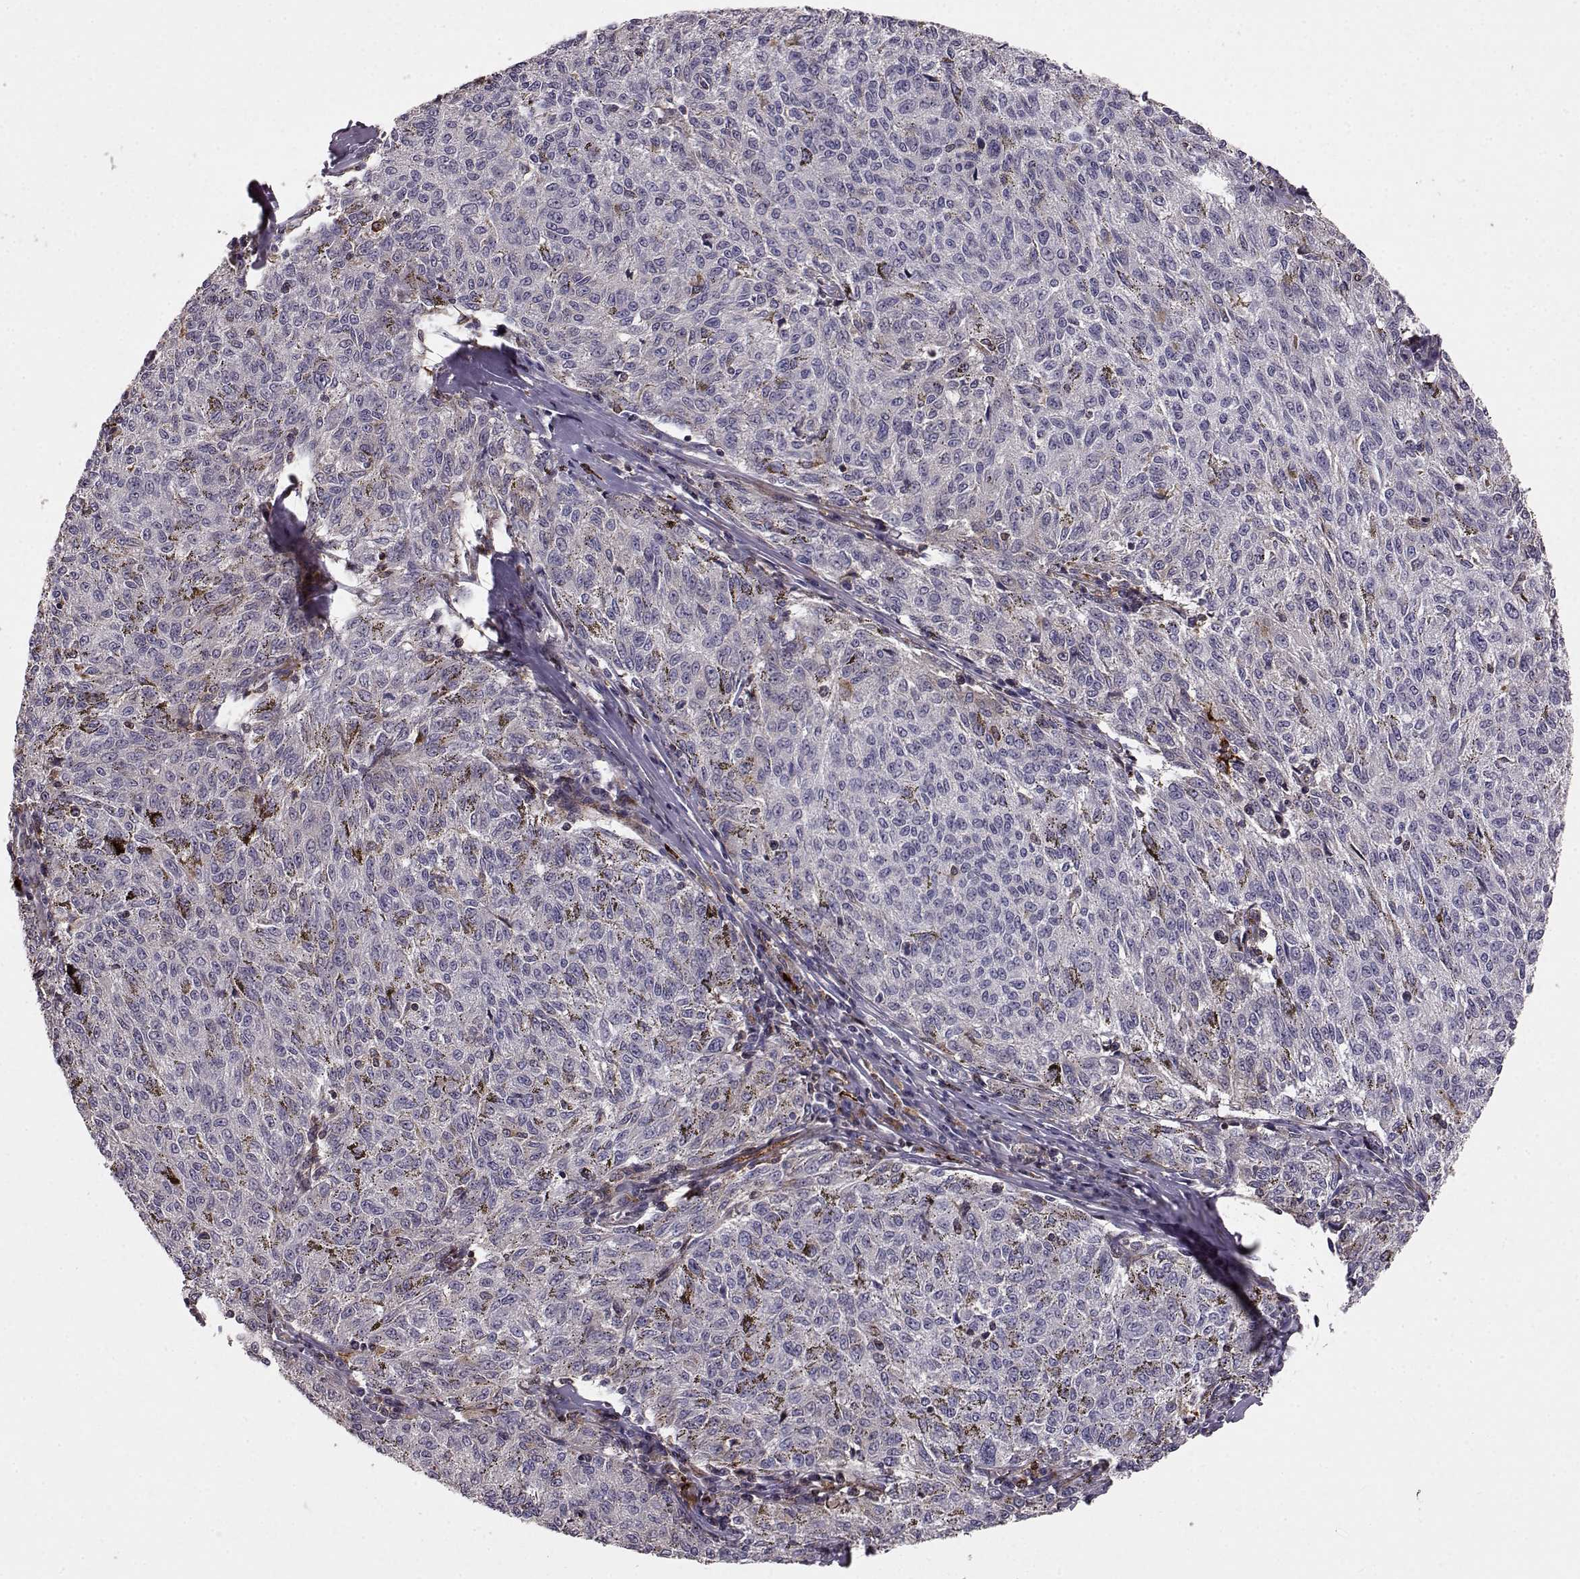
{"staining": {"intensity": "negative", "quantity": "none", "location": "none"}, "tissue": "melanoma", "cell_type": "Tumor cells", "image_type": "cancer", "snomed": [{"axis": "morphology", "description": "Malignant melanoma, NOS"}, {"axis": "topography", "description": "Skin"}], "caption": "Malignant melanoma was stained to show a protein in brown. There is no significant positivity in tumor cells. (DAB (3,3'-diaminobenzidine) IHC with hematoxylin counter stain).", "gene": "CCNF", "patient": {"sex": "female", "age": 72}}